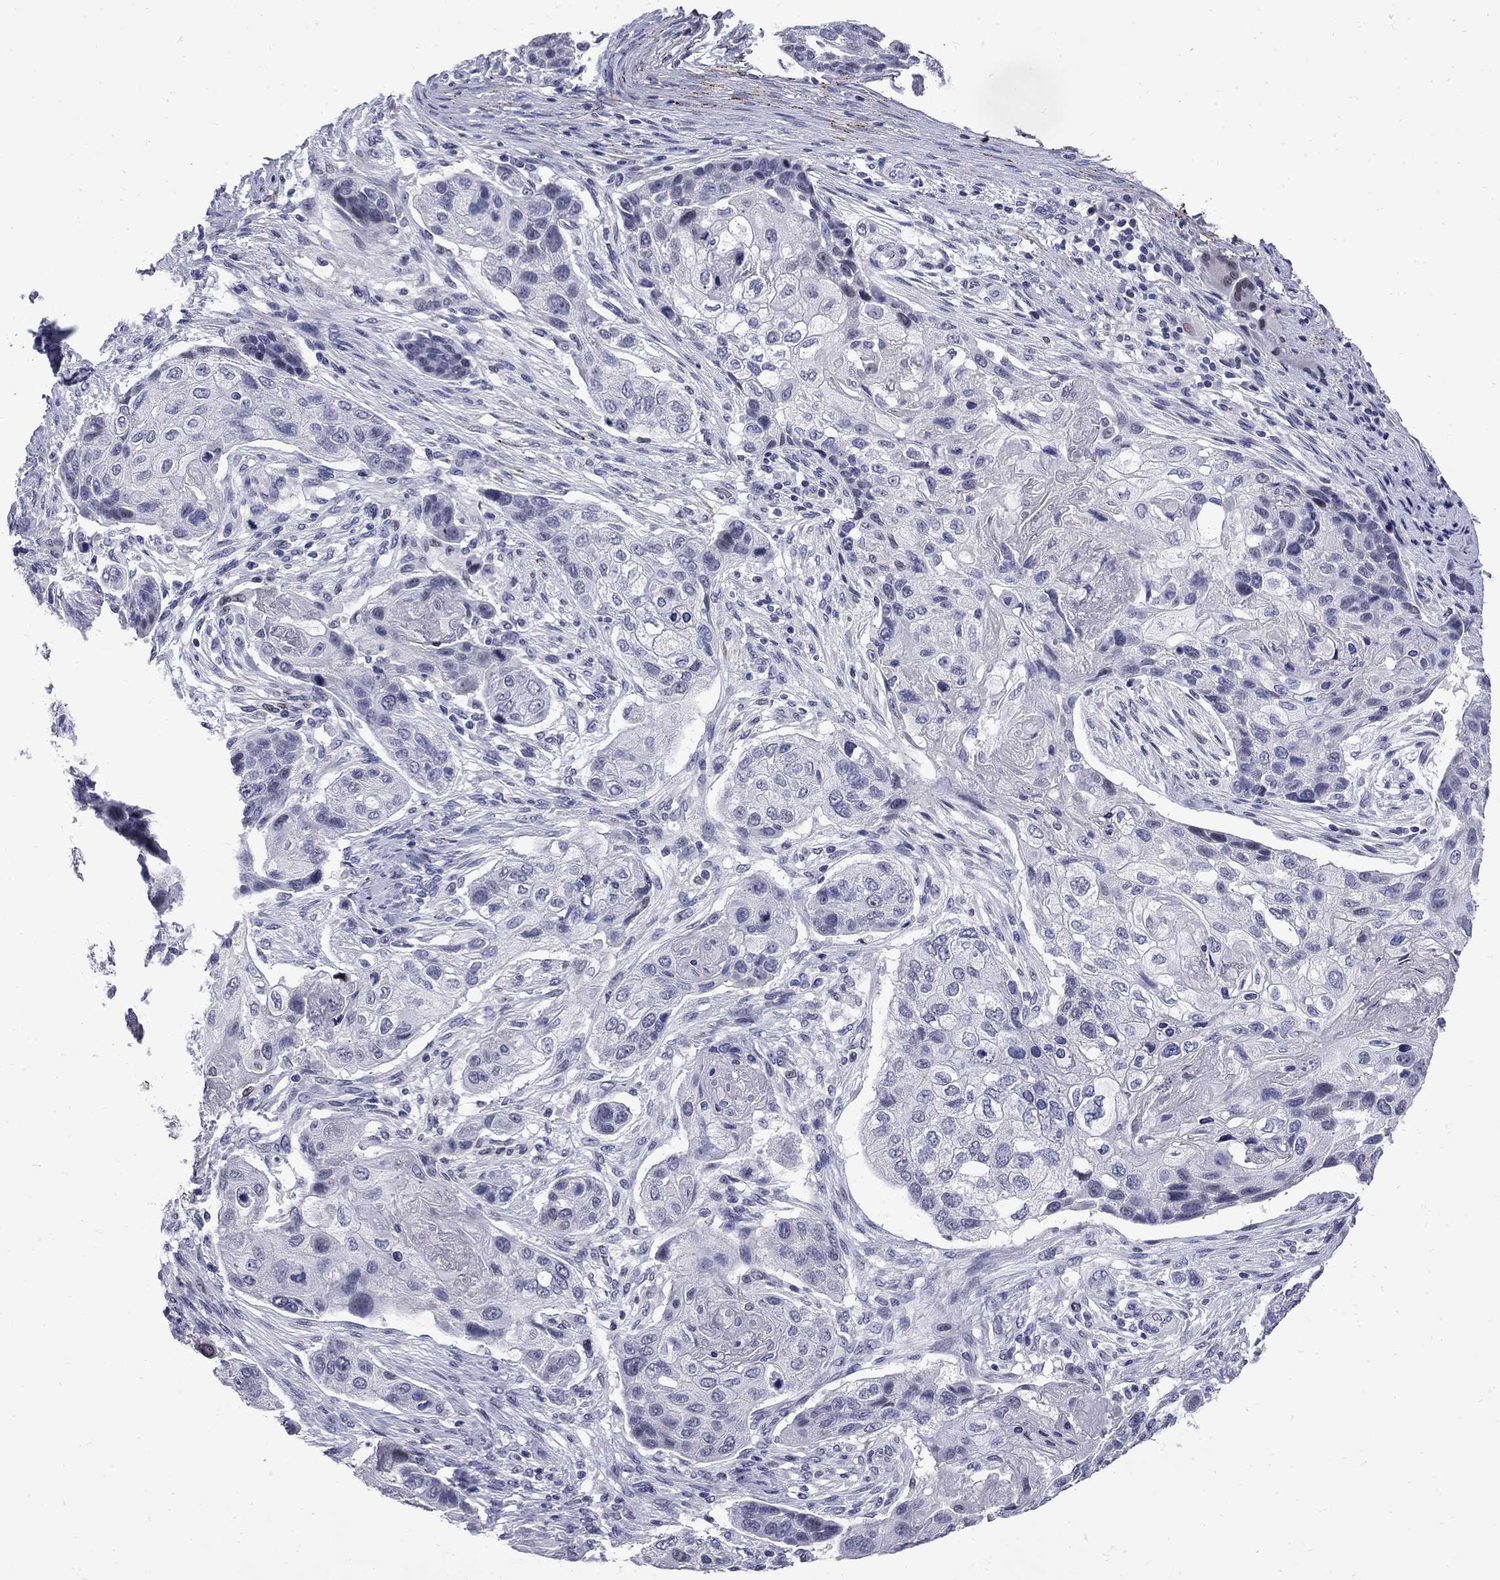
{"staining": {"intensity": "negative", "quantity": "none", "location": "none"}, "tissue": "lung cancer", "cell_type": "Tumor cells", "image_type": "cancer", "snomed": [{"axis": "morphology", "description": "Normal tissue, NOS"}, {"axis": "morphology", "description": "Squamous cell carcinoma, NOS"}, {"axis": "topography", "description": "Bronchus"}, {"axis": "topography", "description": "Lung"}], "caption": "Tumor cells show no significant protein staining in lung squamous cell carcinoma.", "gene": "MGARP", "patient": {"sex": "male", "age": 69}}